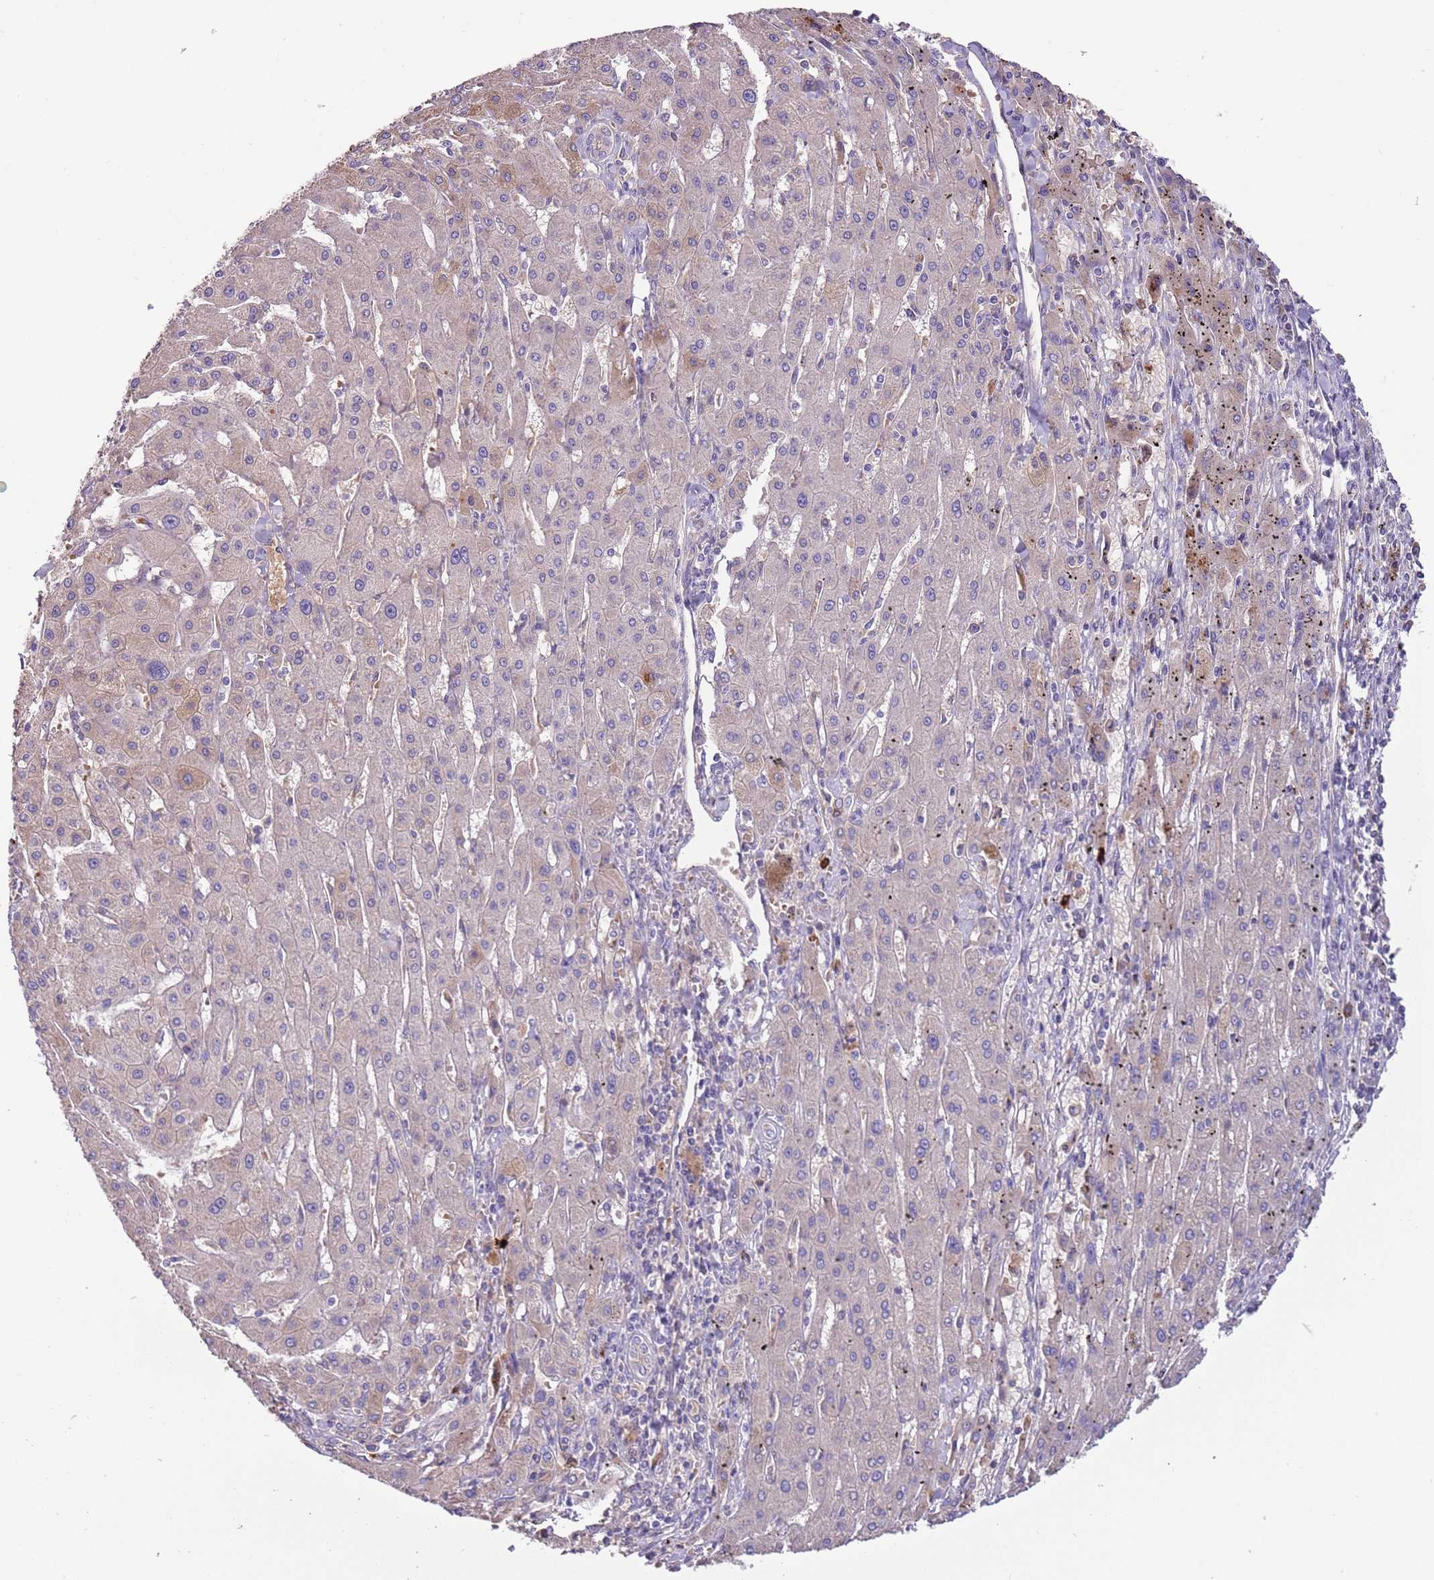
{"staining": {"intensity": "weak", "quantity": "<25%", "location": "cytoplasmic/membranous"}, "tissue": "liver cancer", "cell_type": "Tumor cells", "image_type": "cancer", "snomed": [{"axis": "morphology", "description": "Carcinoma, Hepatocellular, NOS"}, {"axis": "topography", "description": "Liver"}], "caption": "An immunohistochemistry histopathology image of hepatocellular carcinoma (liver) is shown. There is no staining in tumor cells of hepatocellular carcinoma (liver).", "gene": "TRMO", "patient": {"sex": "male", "age": 72}}